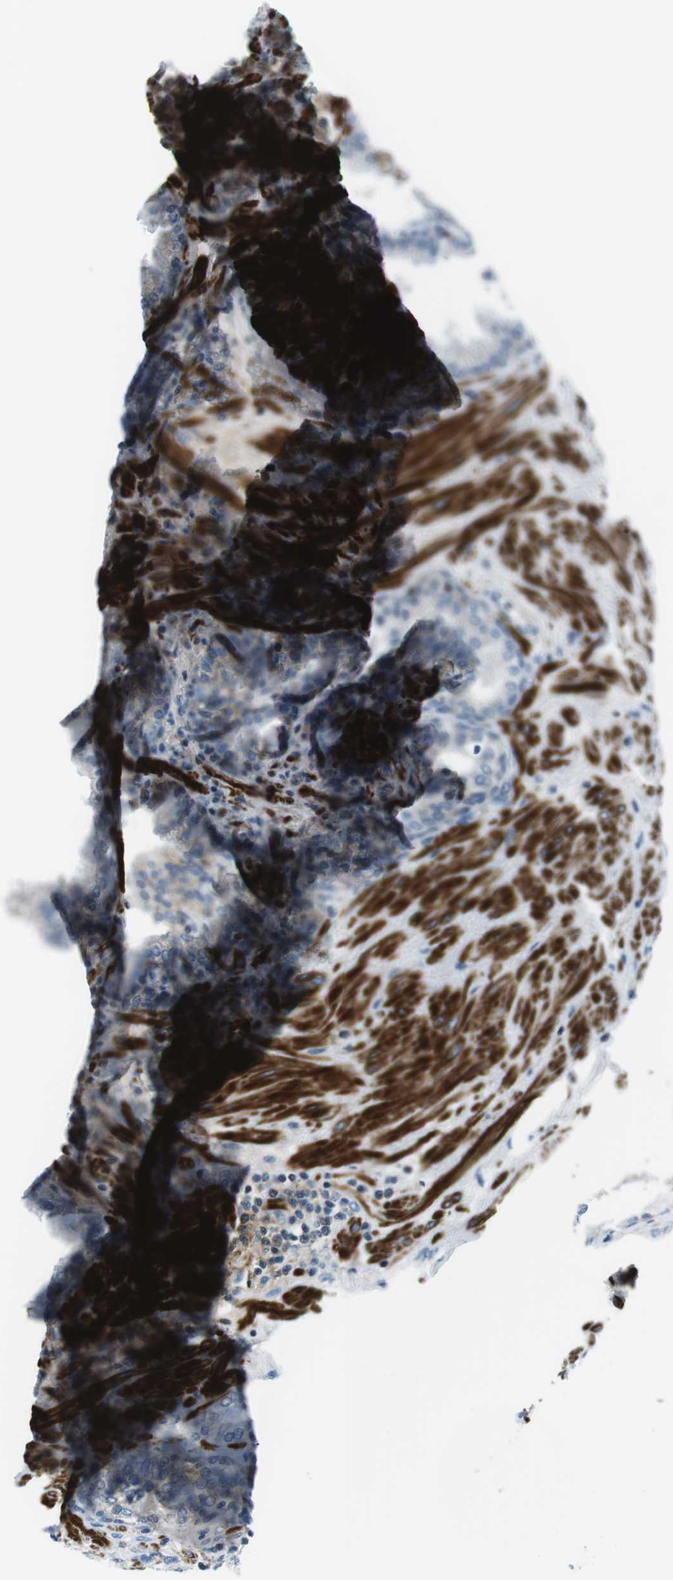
{"staining": {"intensity": "negative", "quantity": "none", "location": "none"}, "tissue": "prostate", "cell_type": "Glandular cells", "image_type": "normal", "snomed": [{"axis": "morphology", "description": "Normal tissue, NOS"}, {"axis": "topography", "description": "Prostate"}], "caption": "Immunohistochemistry histopathology image of unremarkable human prostate stained for a protein (brown), which demonstrates no expression in glandular cells.", "gene": "ARVCF", "patient": {"sex": "male", "age": 51}}